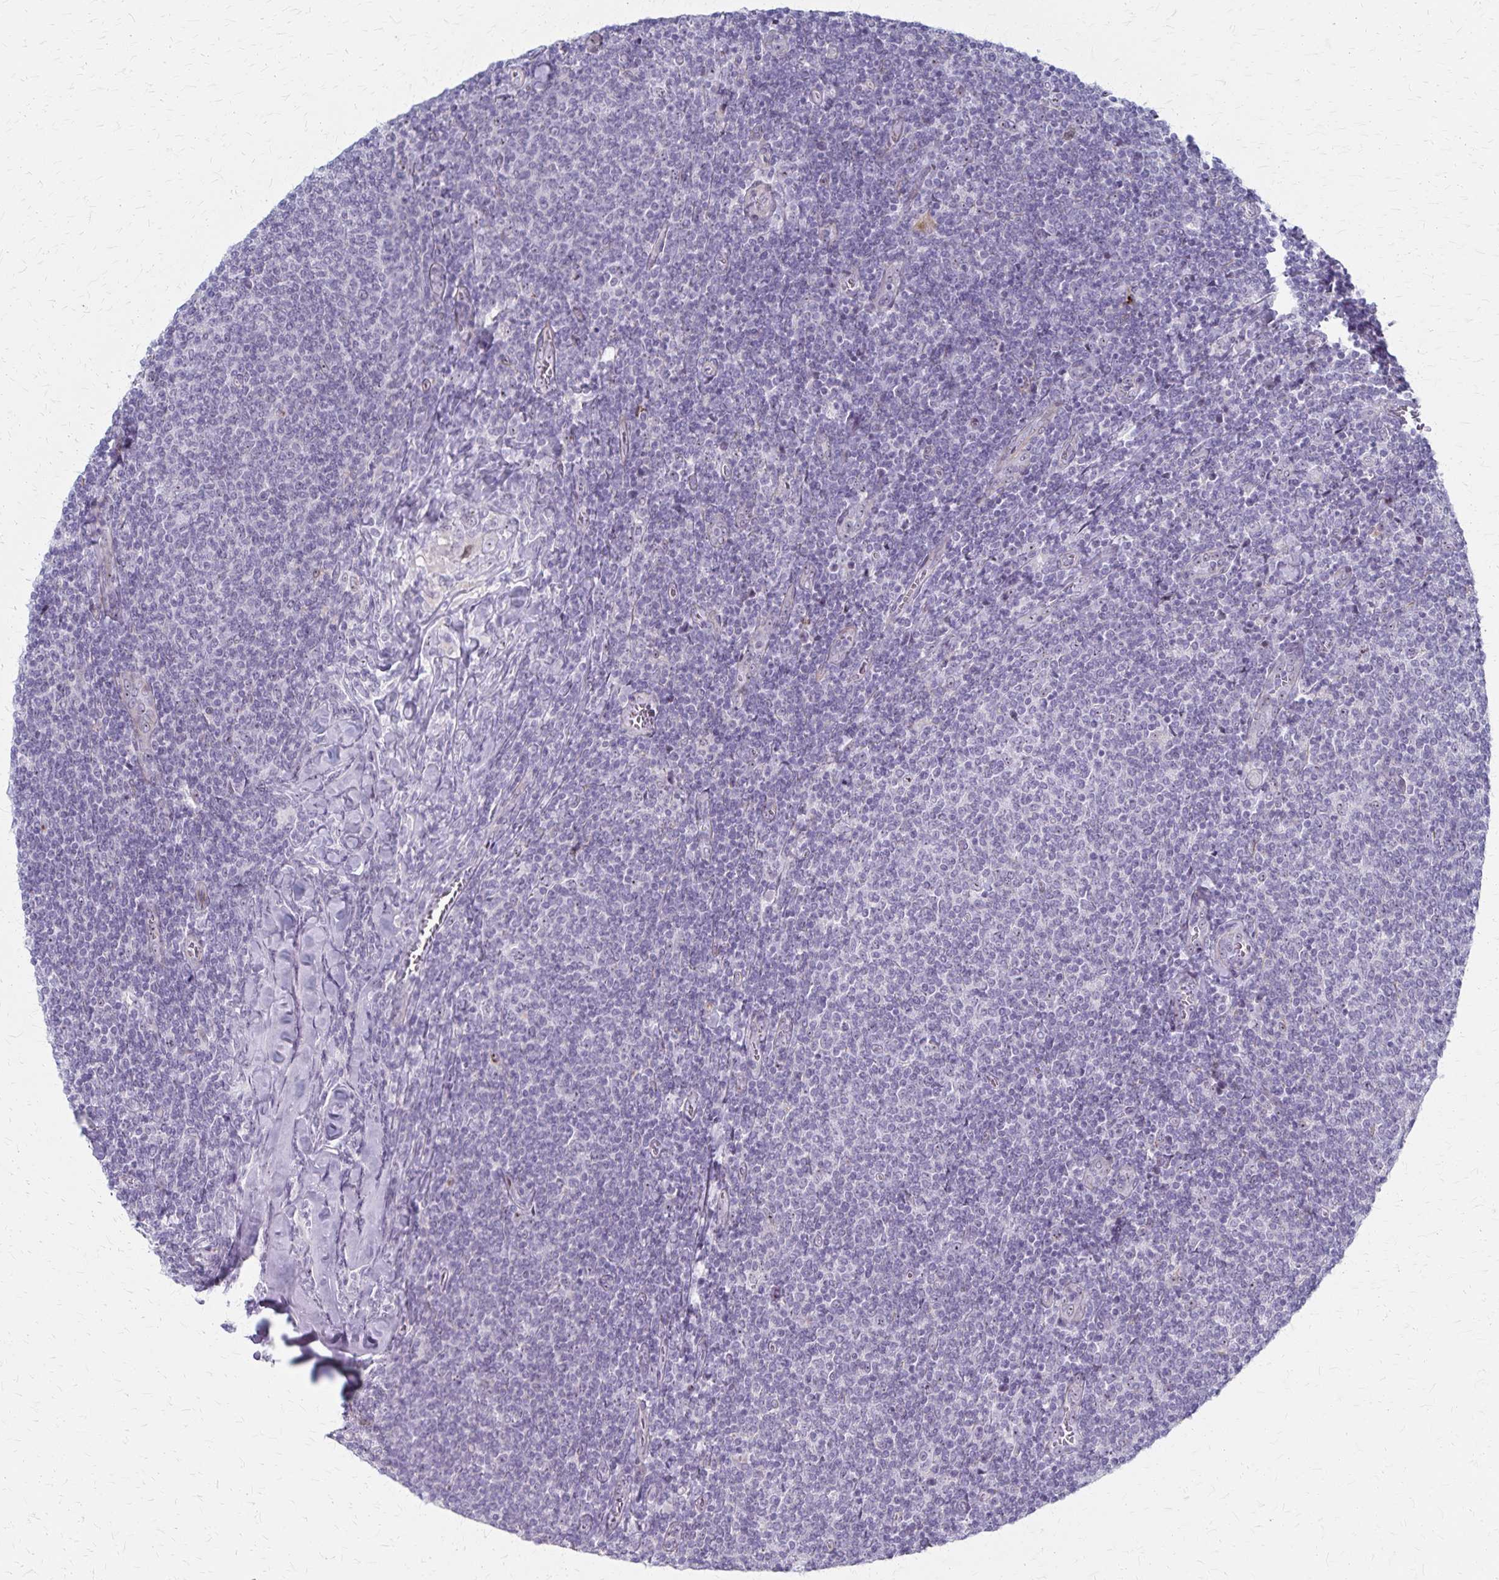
{"staining": {"intensity": "negative", "quantity": "none", "location": "none"}, "tissue": "lymphoma", "cell_type": "Tumor cells", "image_type": "cancer", "snomed": [{"axis": "morphology", "description": "Malignant lymphoma, non-Hodgkin's type, Low grade"}, {"axis": "topography", "description": "Lymph node"}], "caption": "The micrograph shows no staining of tumor cells in lymphoma.", "gene": "DLK2", "patient": {"sex": "male", "age": 52}}